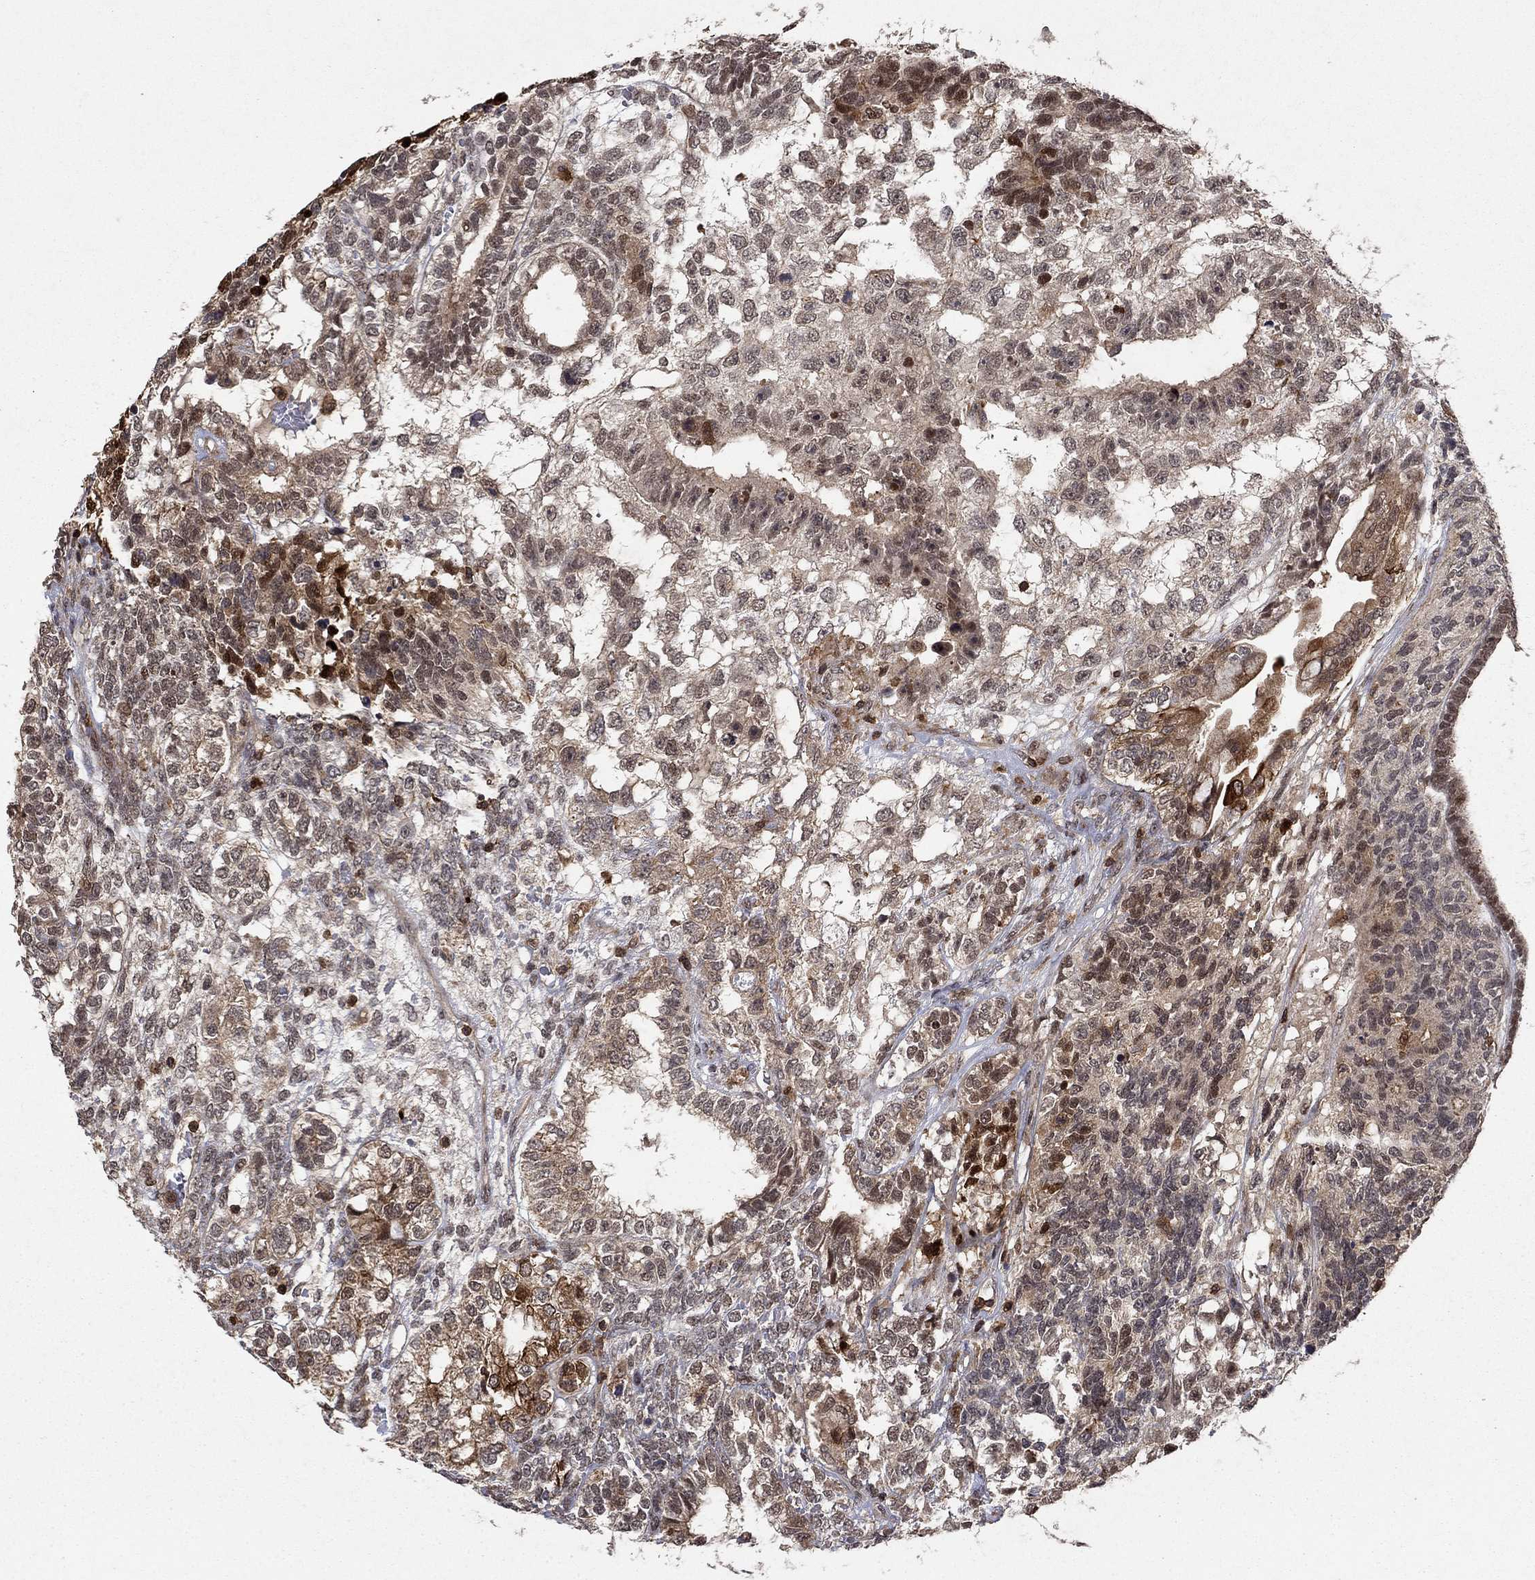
{"staining": {"intensity": "strong", "quantity": "<25%", "location": "cytoplasmic/membranous,nuclear"}, "tissue": "testis cancer", "cell_type": "Tumor cells", "image_type": "cancer", "snomed": [{"axis": "morphology", "description": "Seminoma, NOS"}, {"axis": "morphology", "description": "Carcinoma, Embryonal, NOS"}, {"axis": "topography", "description": "Testis"}], "caption": "DAB immunohistochemical staining of testis embryonal carcinoma demonstrates strong cytoplasmic/membranous and nuclear protein expression in about <25% of tumor cells.", "gene": "CCDC66", "patient": {"sex": "male", "age": 41}}